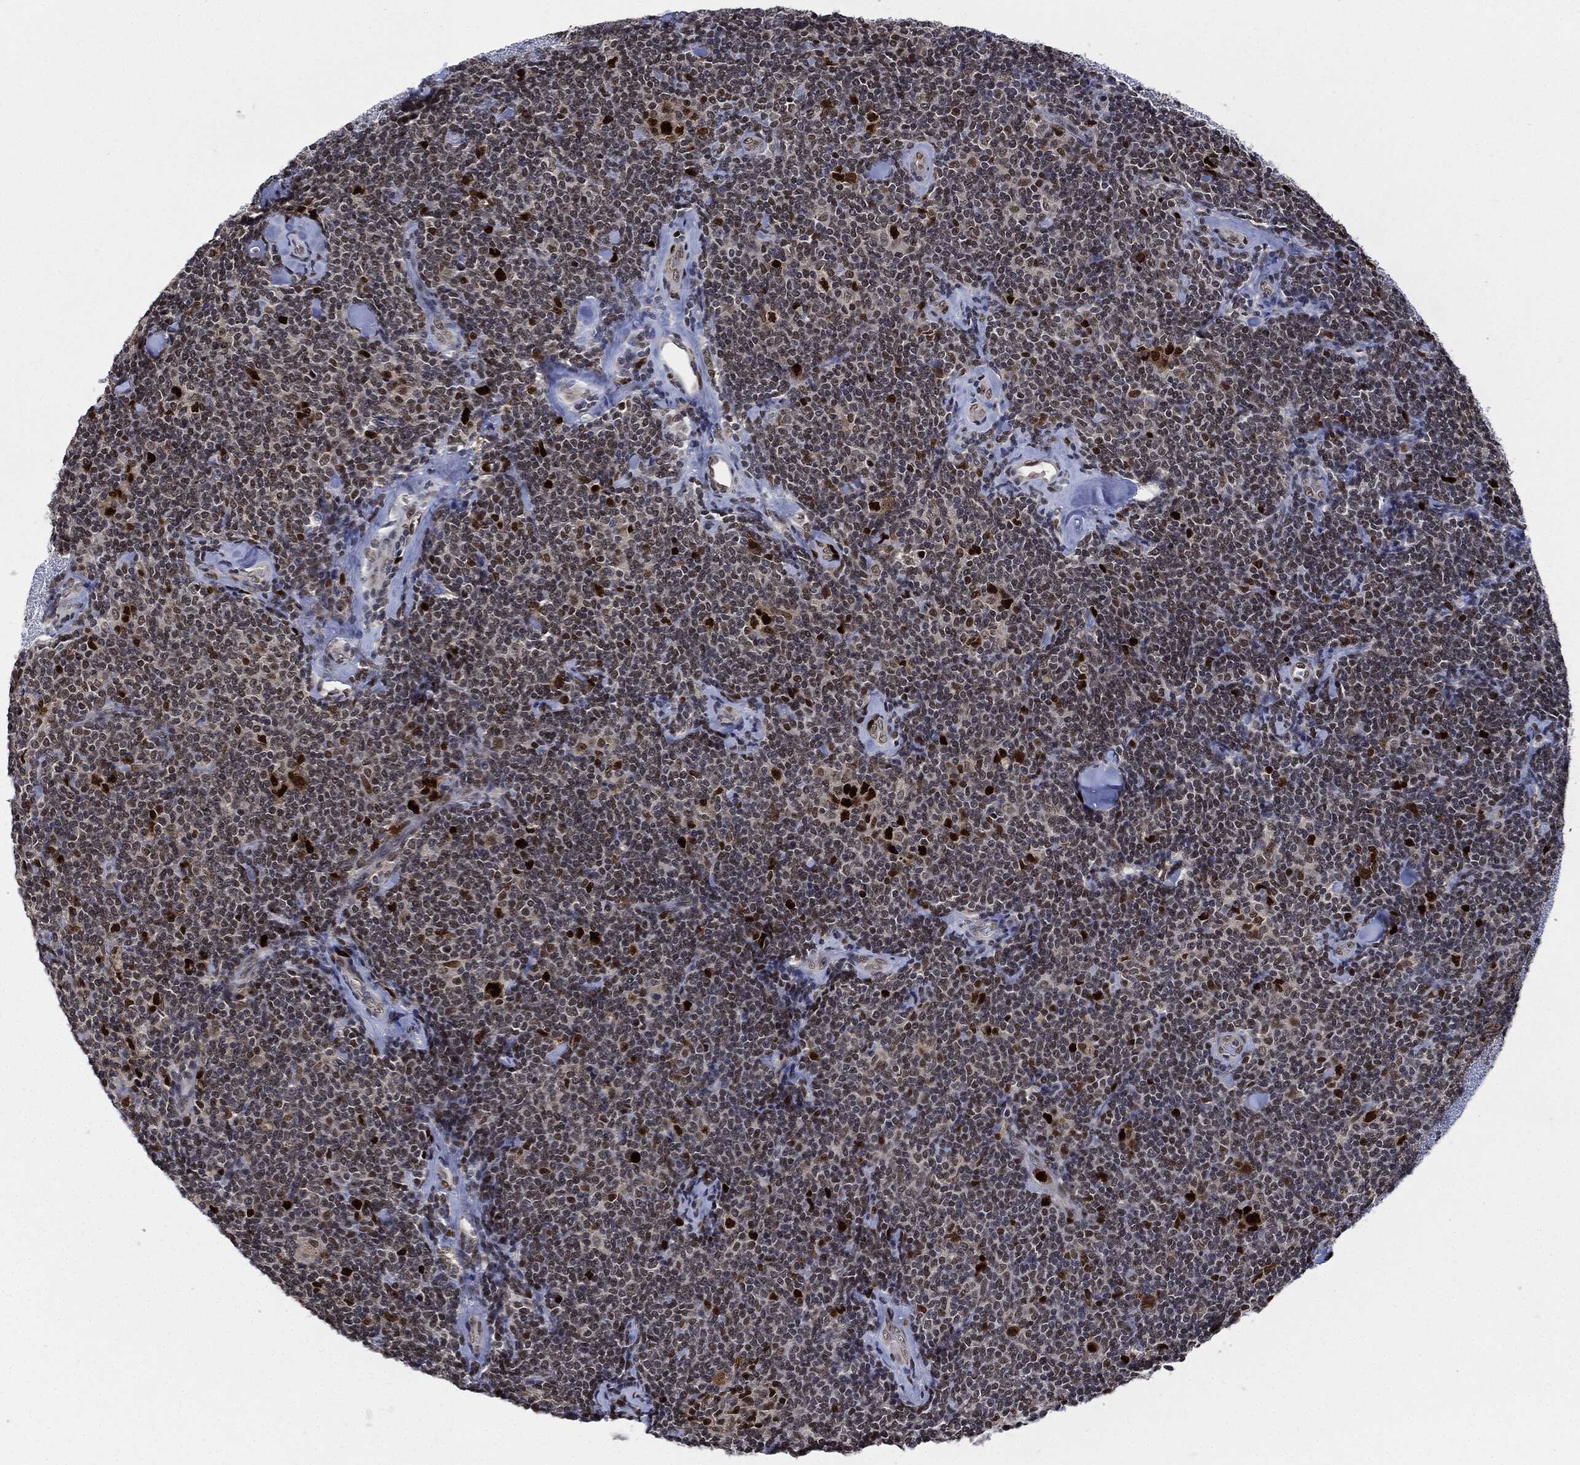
{"staining": {"intensity": "strong", "quantity": "<25%", "location": "nuclear"}, "tissue": "lymphoma", "cell_type": "Tumor cells", "image_type": "cancer", "snomed": [{"axis": "morphology", "description": "Malignant lymphoma, non-Hodgkin's type, Low grade"}, {"axis": "topography", "description": "Lymph node"}], "caption": "A brown stain labels strong nuclear staining of a protein in human low-grade malignant lymphoma, non-Hodgkin's type tumor cells.", "gene": "PCNA", "patient": {"sex": "female", "age": 56}}